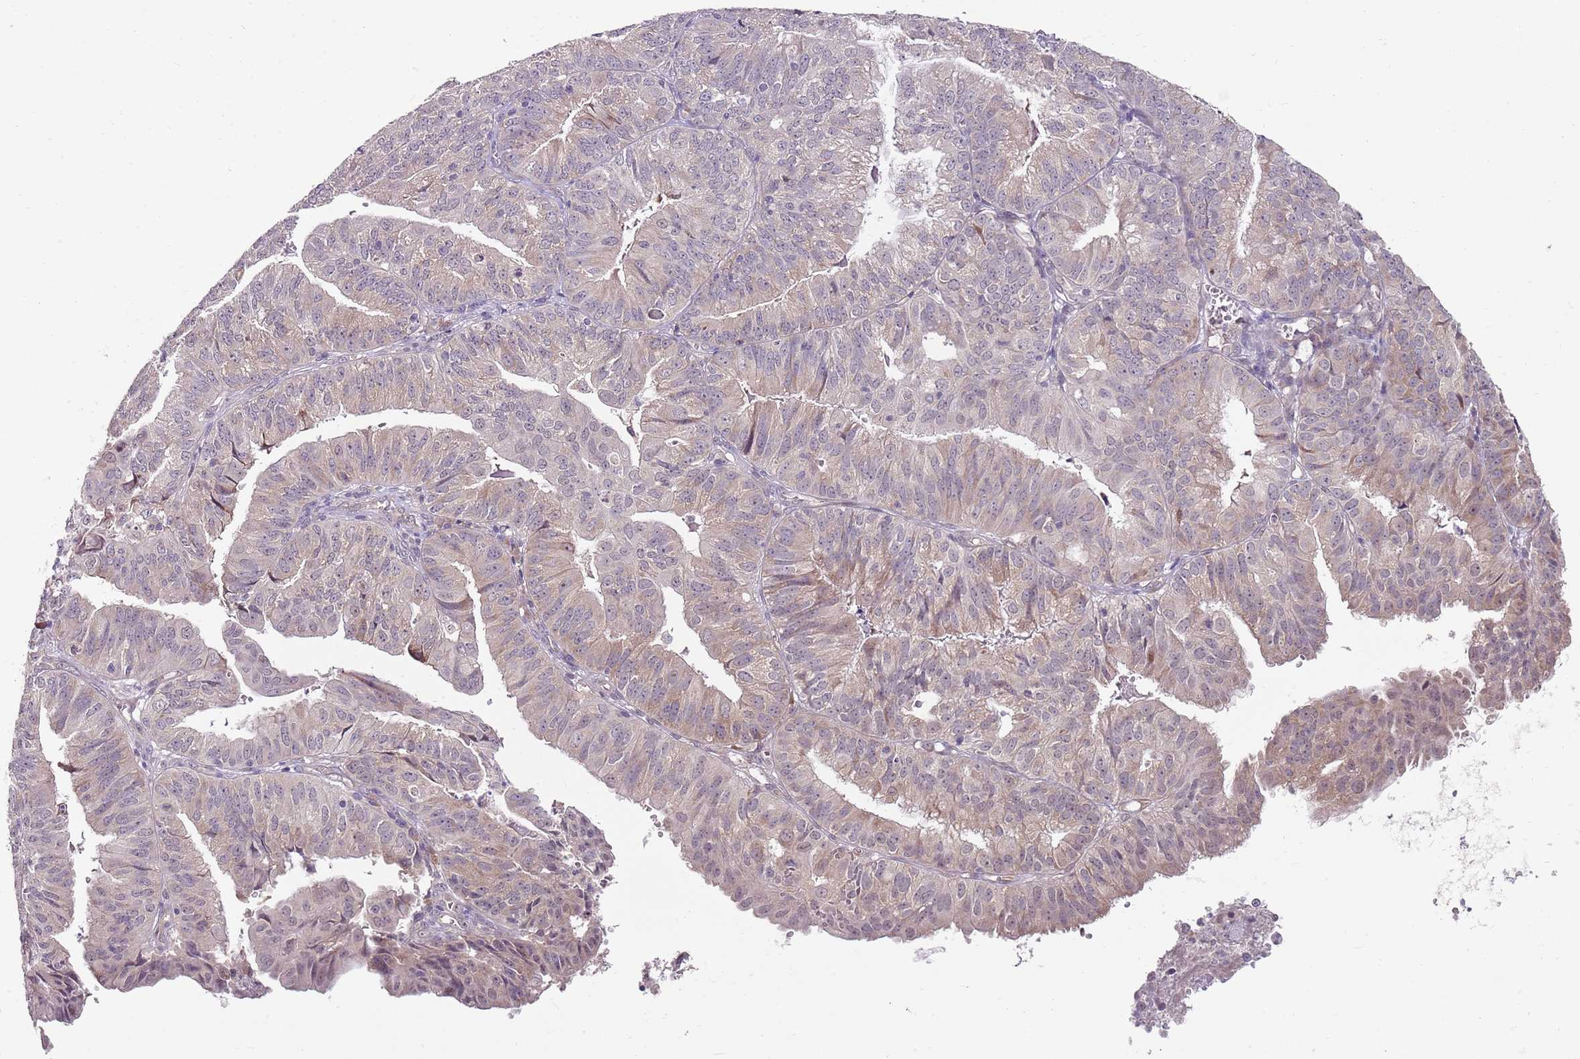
{"staining": {"intensity": "weak", "quantity": "<25%", "location": "cytoplasmic/membranous"}, "tissue": "endometrial cancer", "cell_type": "Tumor cells", "image_type": "cancer", "snomed": [{"axis": "morphology", "description": "Adenocarcinoma, NOS"}, {"axis": "topography", "description": "Endometrium"}], "caption": "An immunohistochemistry histopathology image of endometrial cancer (adenocarcinoma) is shown. There is no staining in tumor cells of endometrial cancer (adenocarcinoma).", "gene": "FBXL22", "patient": {"sex": "female", "age": 56}}